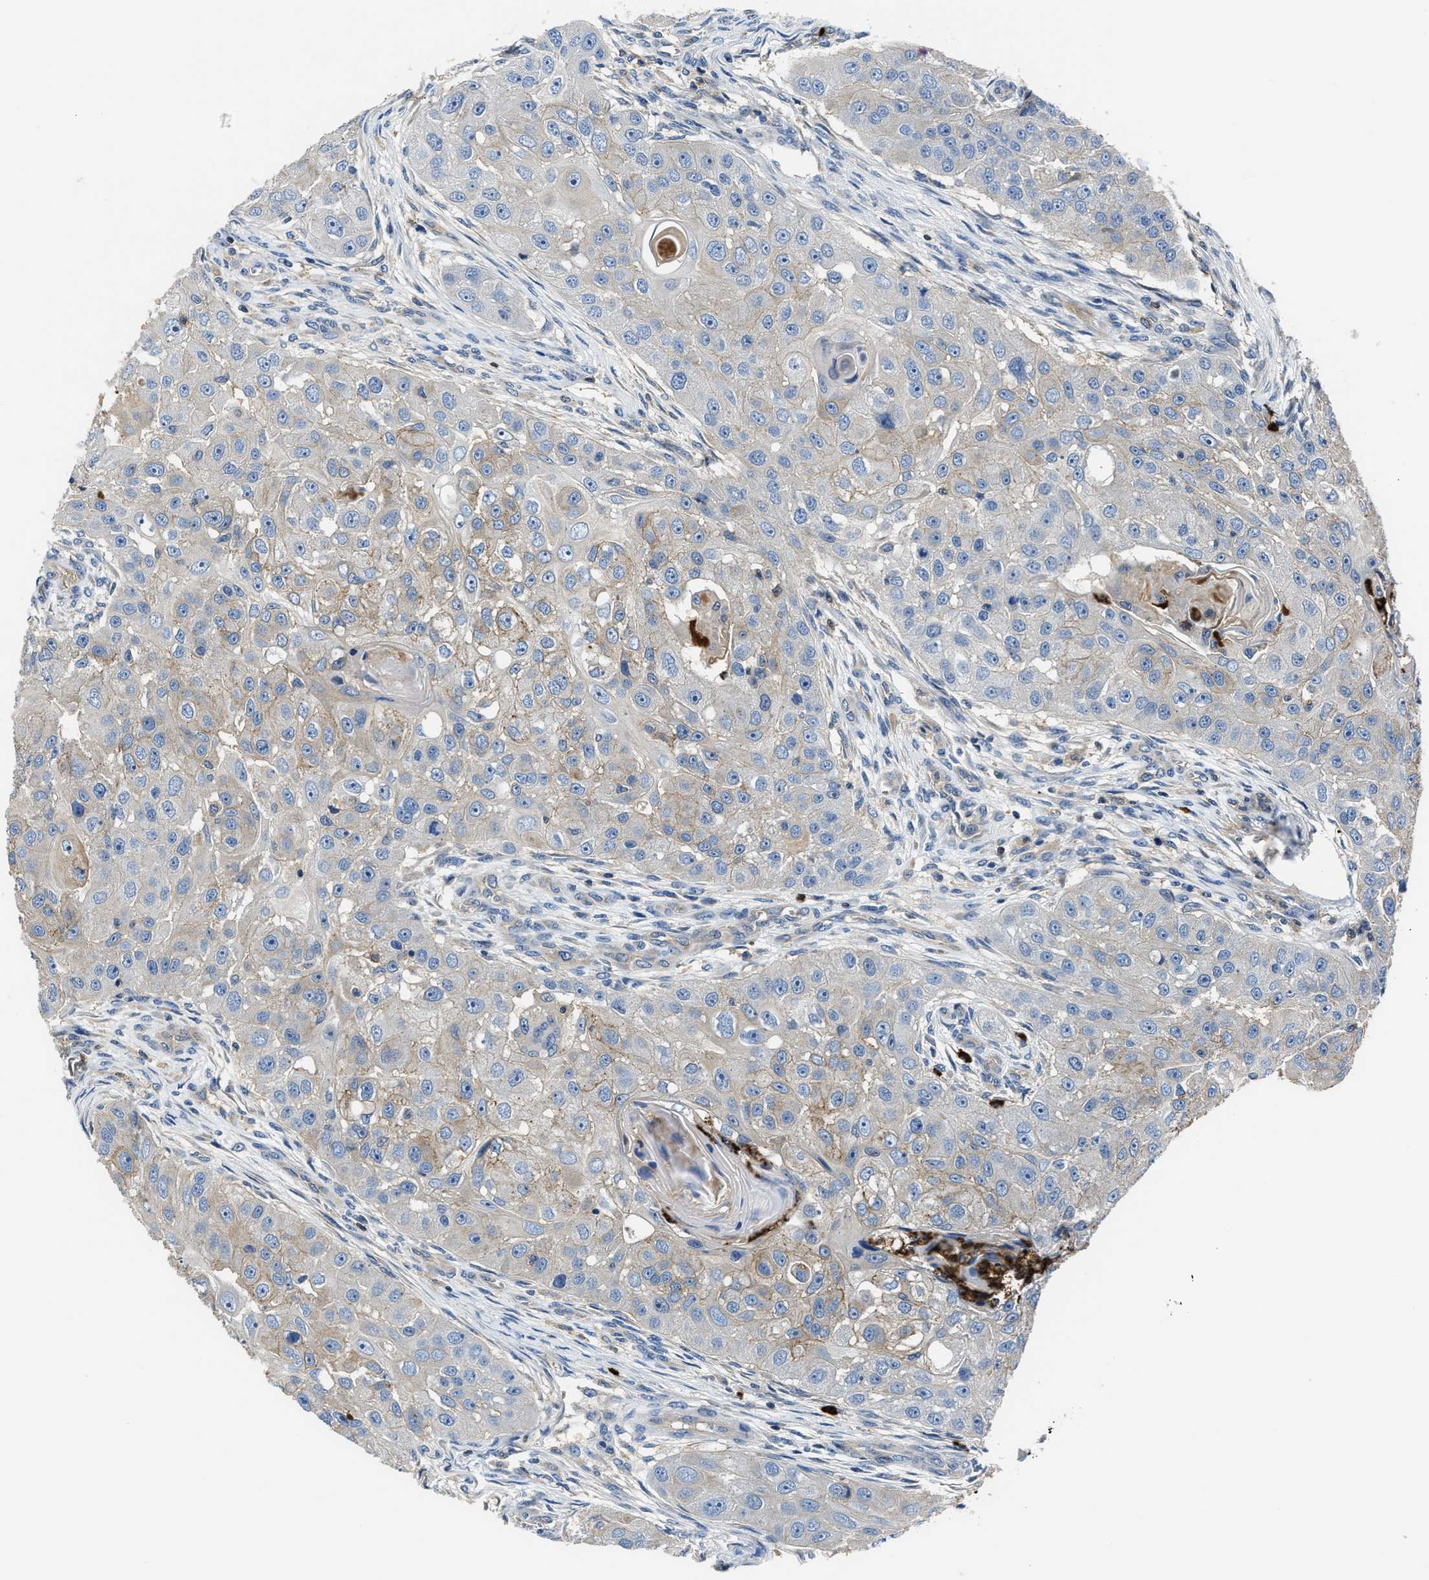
{"staining": {"intensity": "weak", "quantity": "25%-75%", "location": "cytoplasmic/membranous"}, "tissue": "head and neck cancer", "cell_type": "Tumor cells", "image_type": "cancer", "snomed": [{"axis": "morphology", "description": "Normal tissue, NOS"}, {"axis": "morphology", "description": "Squamous cell carcinoma, NOS"}, {"axis": "topography", "description": "Skeletal muscle"}, {"axis": "topography", "description": "Head-Neck"}], "caption": "DAB (3,3'-diaminobenzidine) immunohistochemical staining of head and neck squamous cell carcinoma exhibits weak cytoplasmic/membranous protein staining in about 25%-75% of tumor cells.", "gene": "TRAF6", "patient": {"sex": "male", "age": 51}}